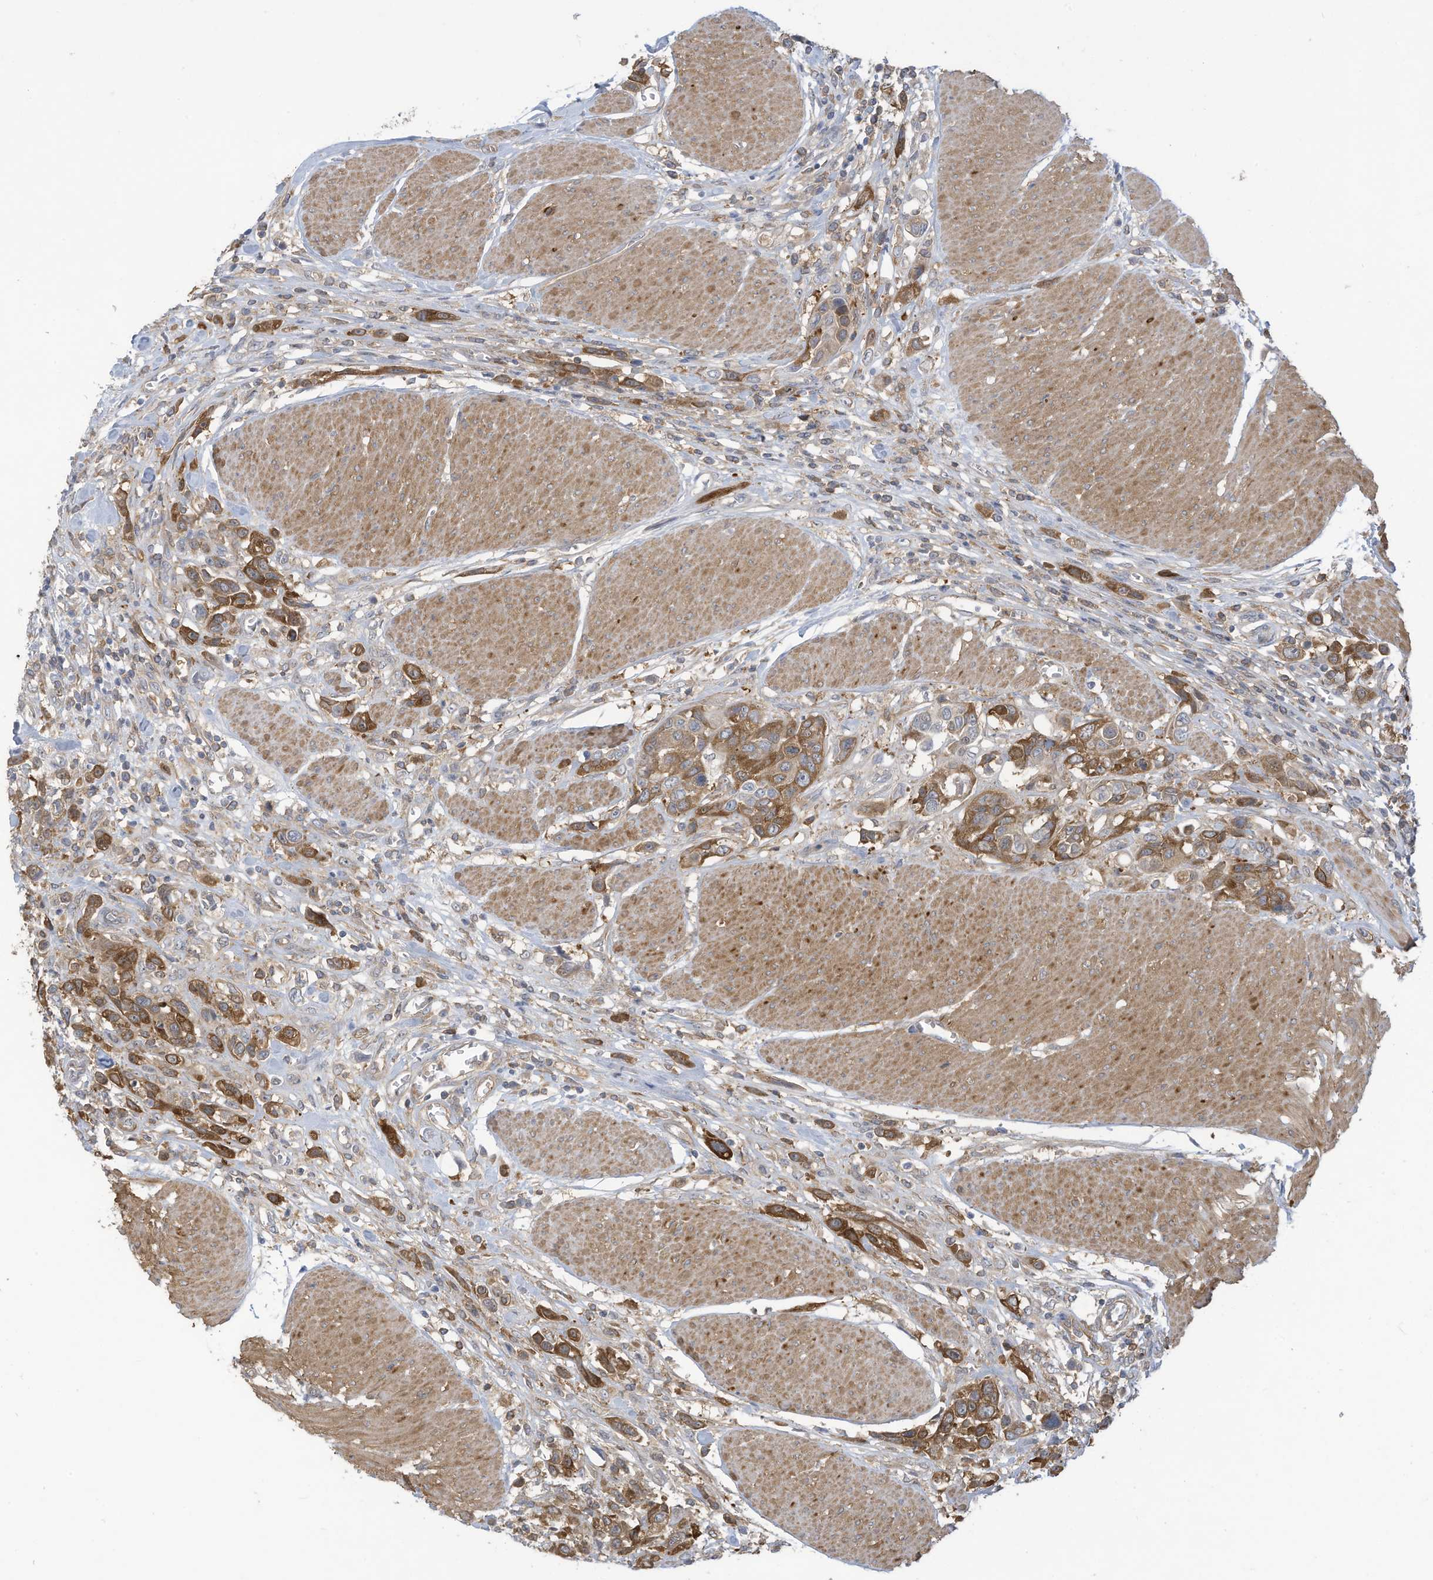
{"staining": {"intensity": "strong", "quantity": ">75%", "location": "cytoplasmic/membranous"}, "tissue": "urothelial cancer", "cell_type": "Tumor cells", "image_type": "cancer", "snomed": [{"axis": "morphology", "description": "Urothelial carcinoma, High grade"}, {"axis": "topography", "description": "Urinary bladder"}], "caption": "A high-resolution histopathology image shows IHC staining of urothelial carcinoma (high-grade), which displays strong cytoplasmic/membranous staining in about >75% of tumor cells.", "gene": "ADI1", "patient": {"sex": "male", "age": 50}}